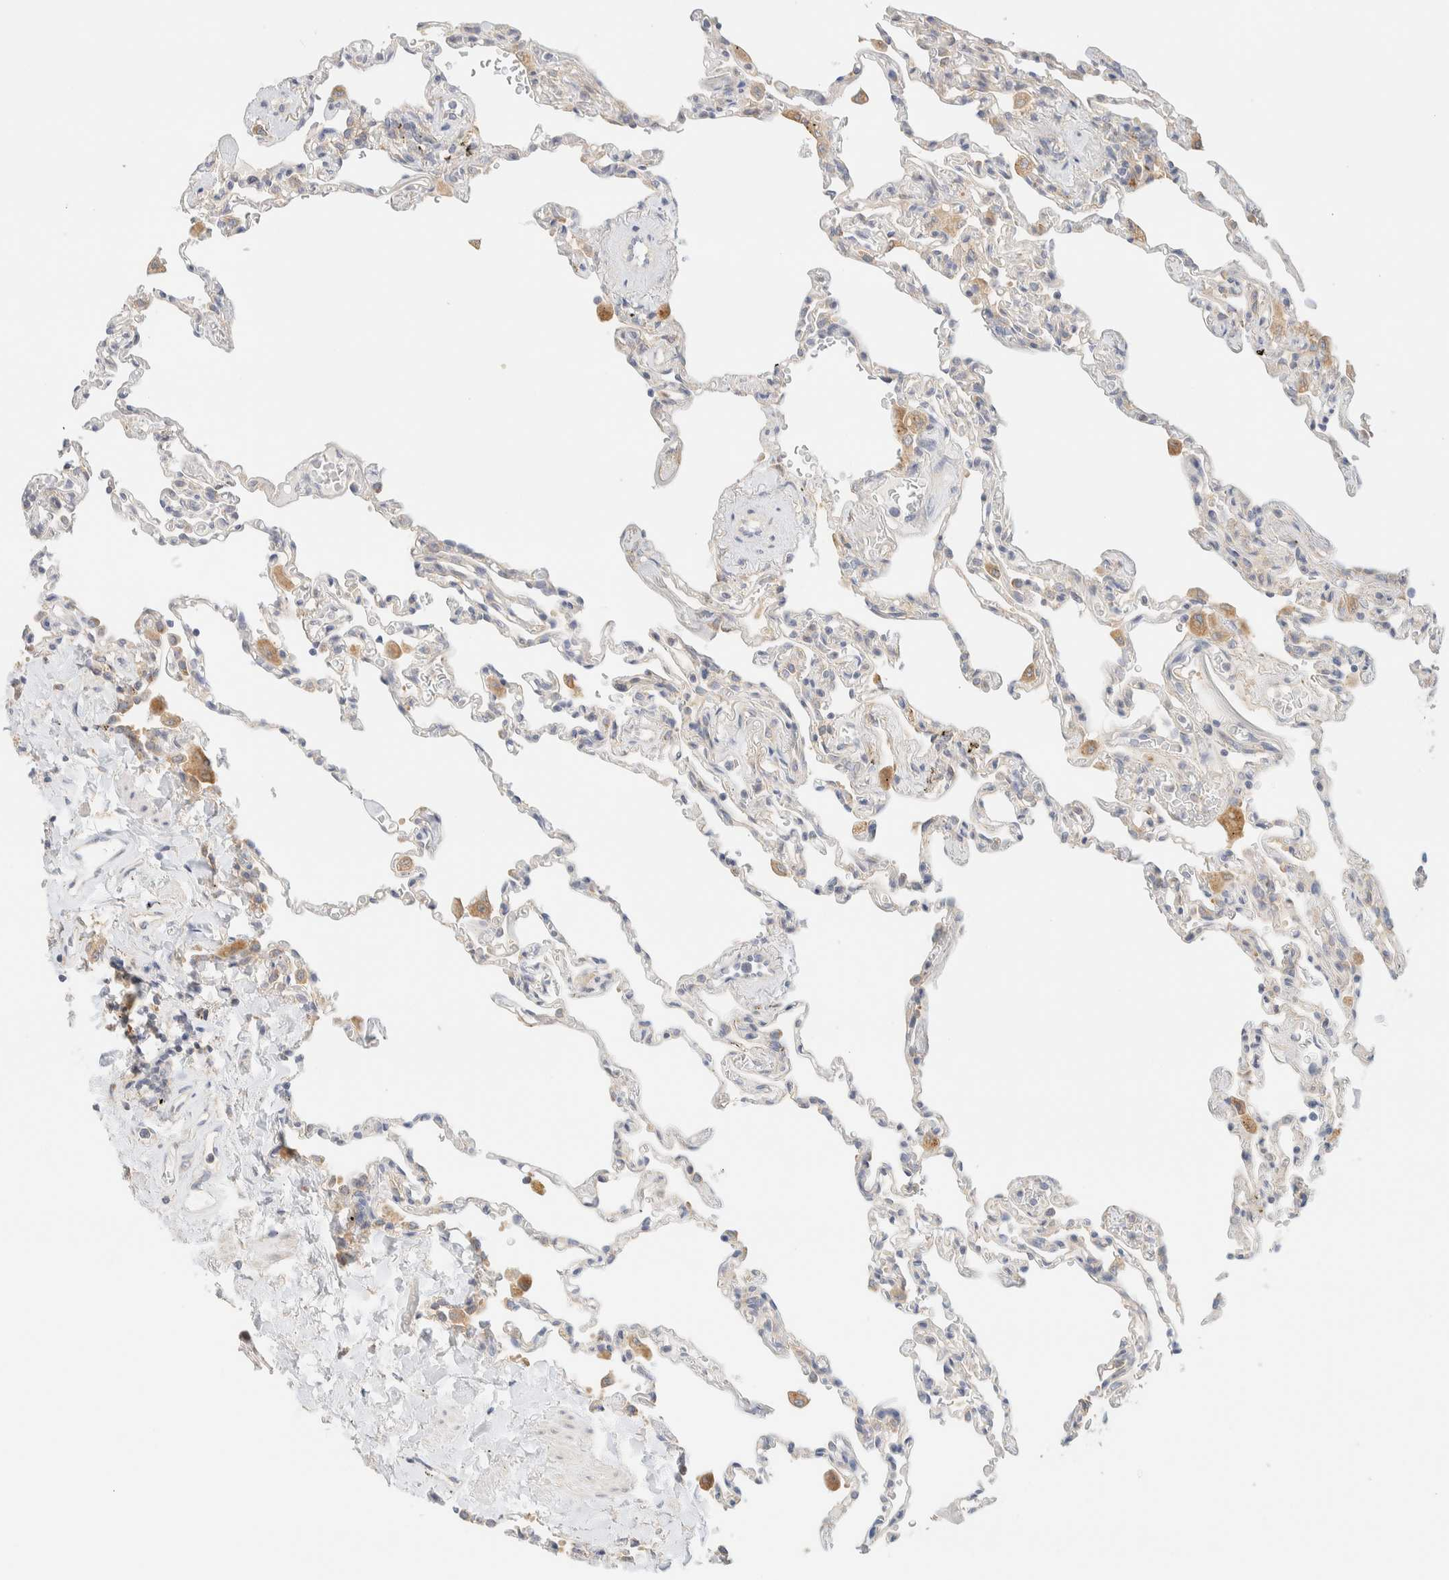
{"staining": {"intensity": "negative", "quantity": "none", "location": "none"}, "tissue": "lung", "cell_type": "Alveolar cells", "image_type": "normal", "snomed": [{"axis": "morphology", "description": "Normal tissue, NOS"}, {"axis": "topography", "description": "Lung"}], "caption": "Immunohistochemical staining of unremarkable human lung shows no significant staining in alveolar cells.", "gene": "NT5C", "patient": {"sex": "male", "age": 59}}